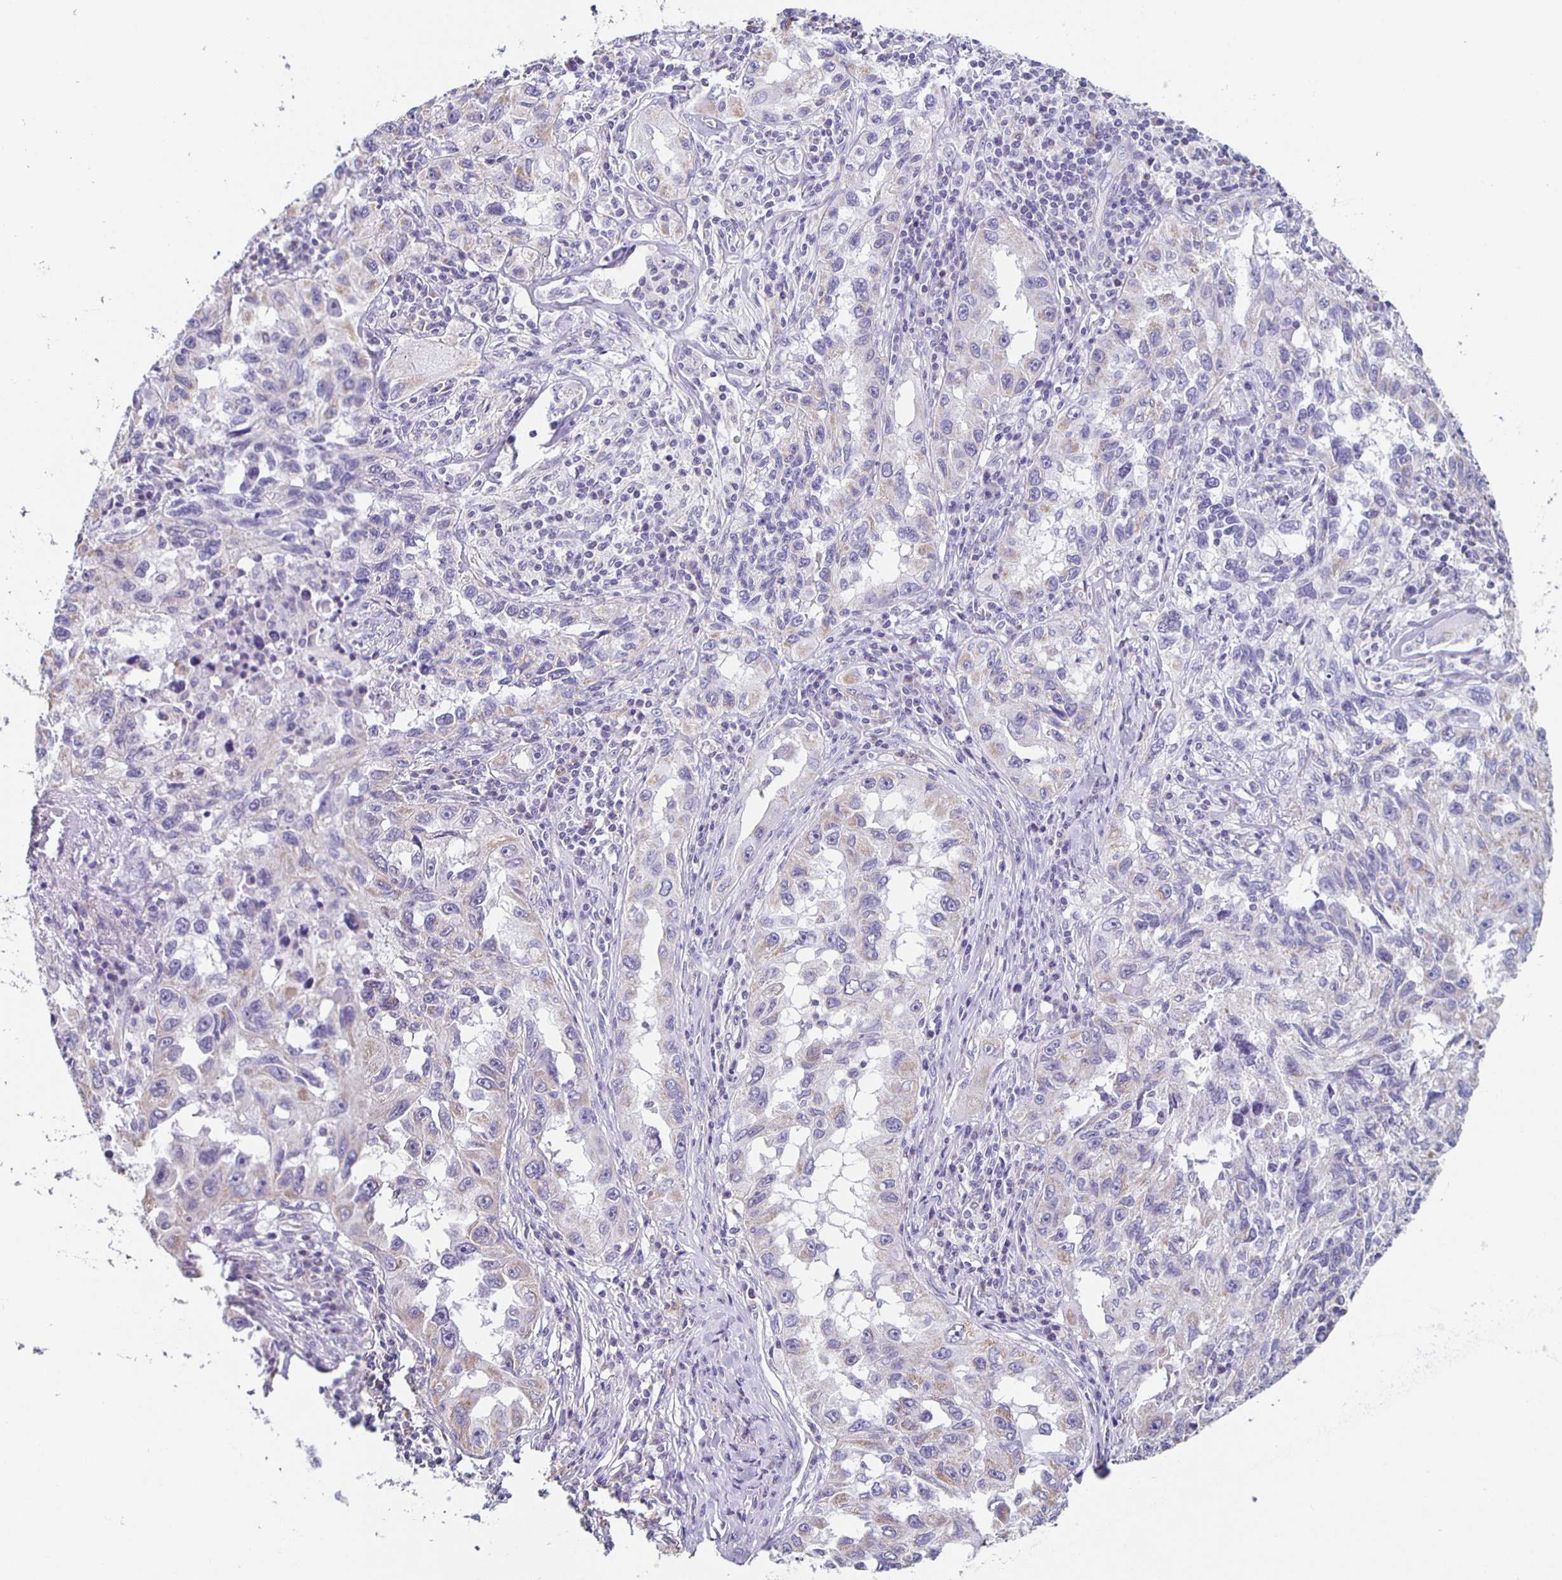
{"staining": {"intensity": "negative", "quantity": "none", "location": "none"}, "tissue": "lung cancer", "cell_type": "Tumor cells", "image_type": "cancer", "snomed": [{"axis": "morphology", "description": "Adenocarcinoma, NOS"}, {"axis": "topography", "description": "Lung"}], "caption": "The immunohistochemistry (IHC) photomicrograph has no significant staining in tumor cells of lung cancer (adenocarcinoma) tissue.", "gene": "TPPP", "patient": {"sex": "female", "age": 73}}